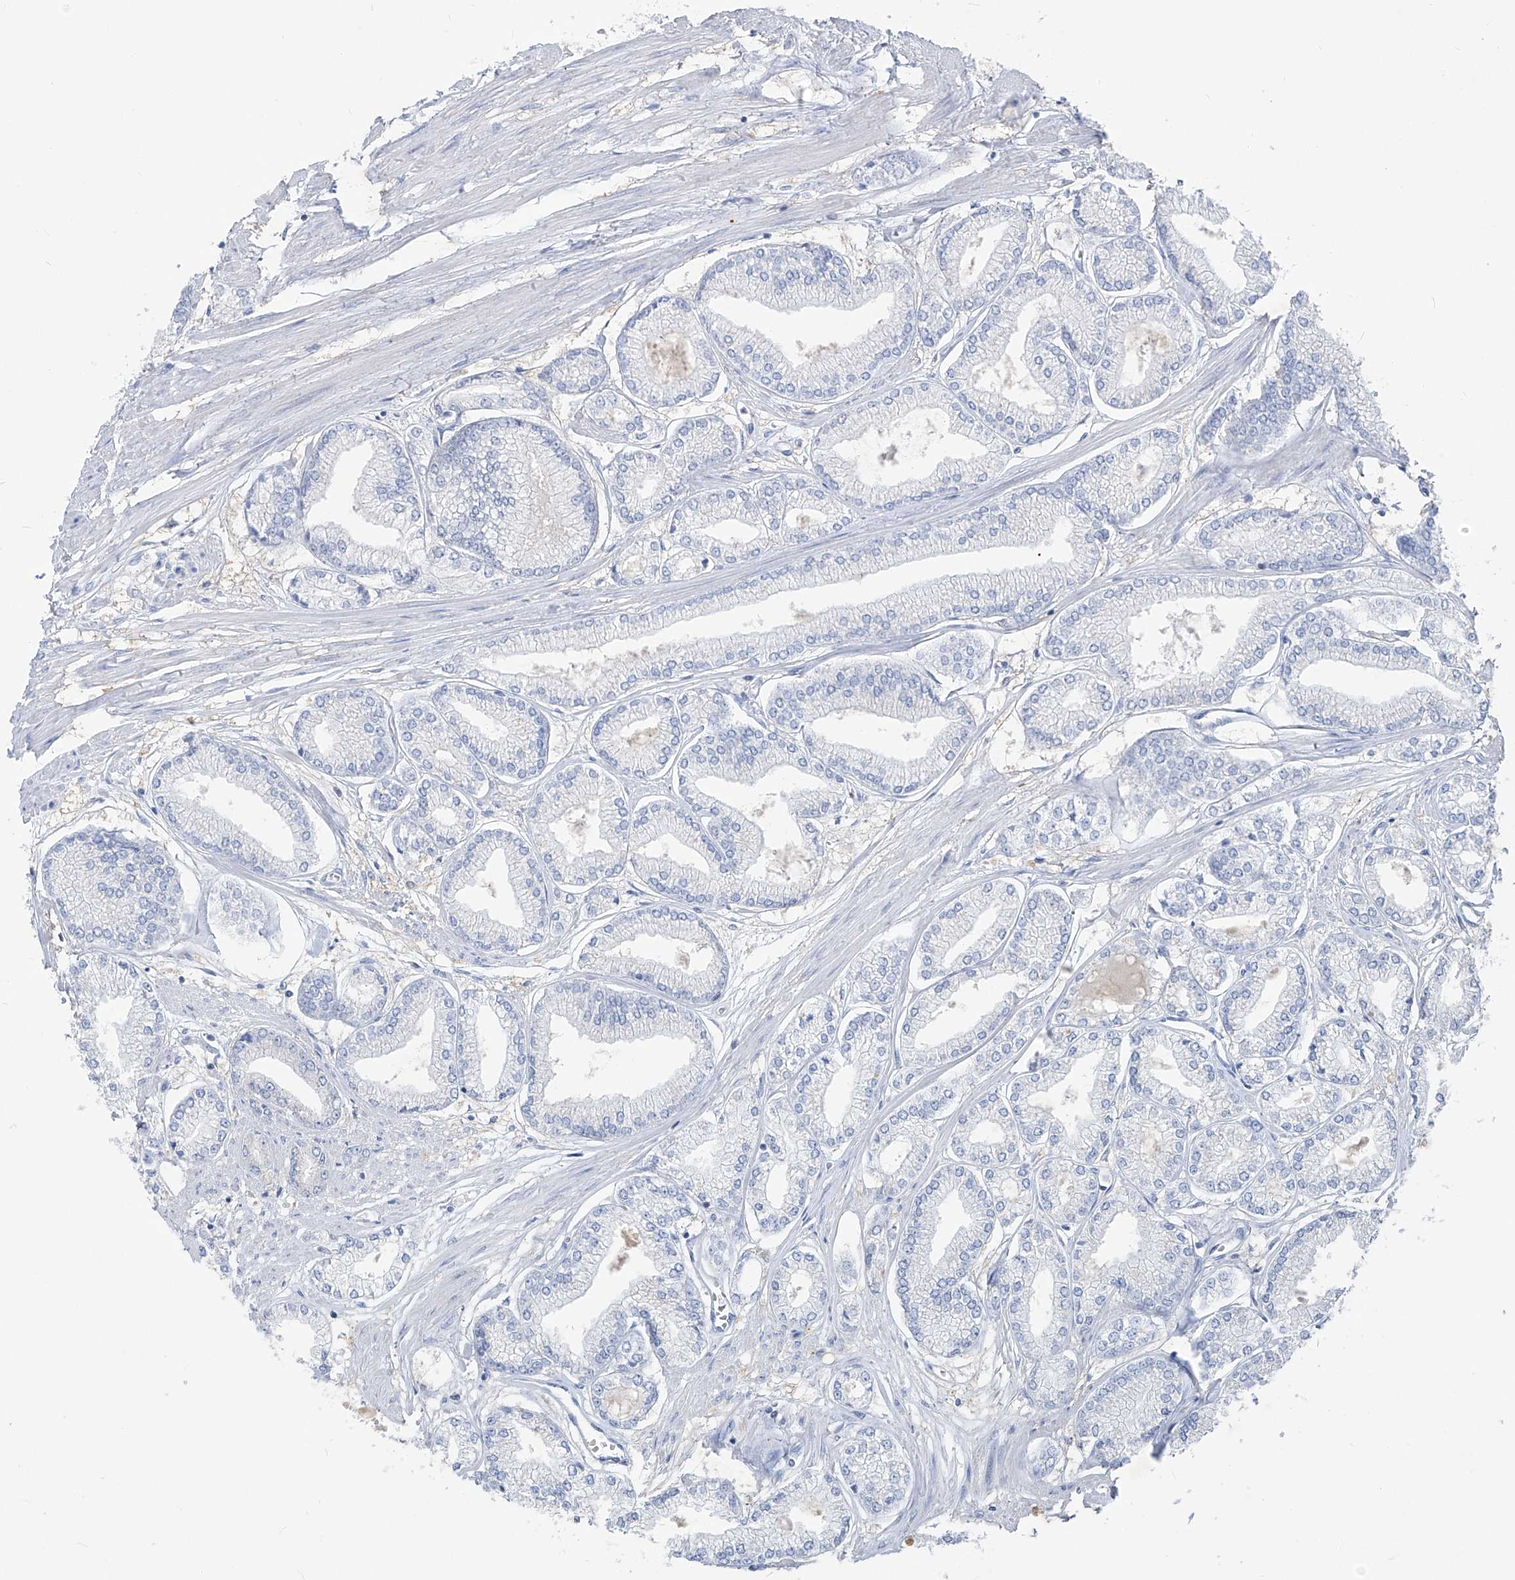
{"staining": {"intensity": "negative", "quantity": "none", "location": "none"}, "tissue": "prostate cancer", "cell_type": "Tumor cells", "image_type": "cancer", "snomed": [{"axis": "morphology", "description": "Adenocarcinoma, Low grade"}, {"axis": "topography", "description": "Prostate"}], "caption": "This is a photomicrograph of IHC staining of prostate adenocarcinoma (low-grade), which shows no positivity in tumor cells.", "gene": "UFL1", "patient": {"sex": "male", "age": 52}}